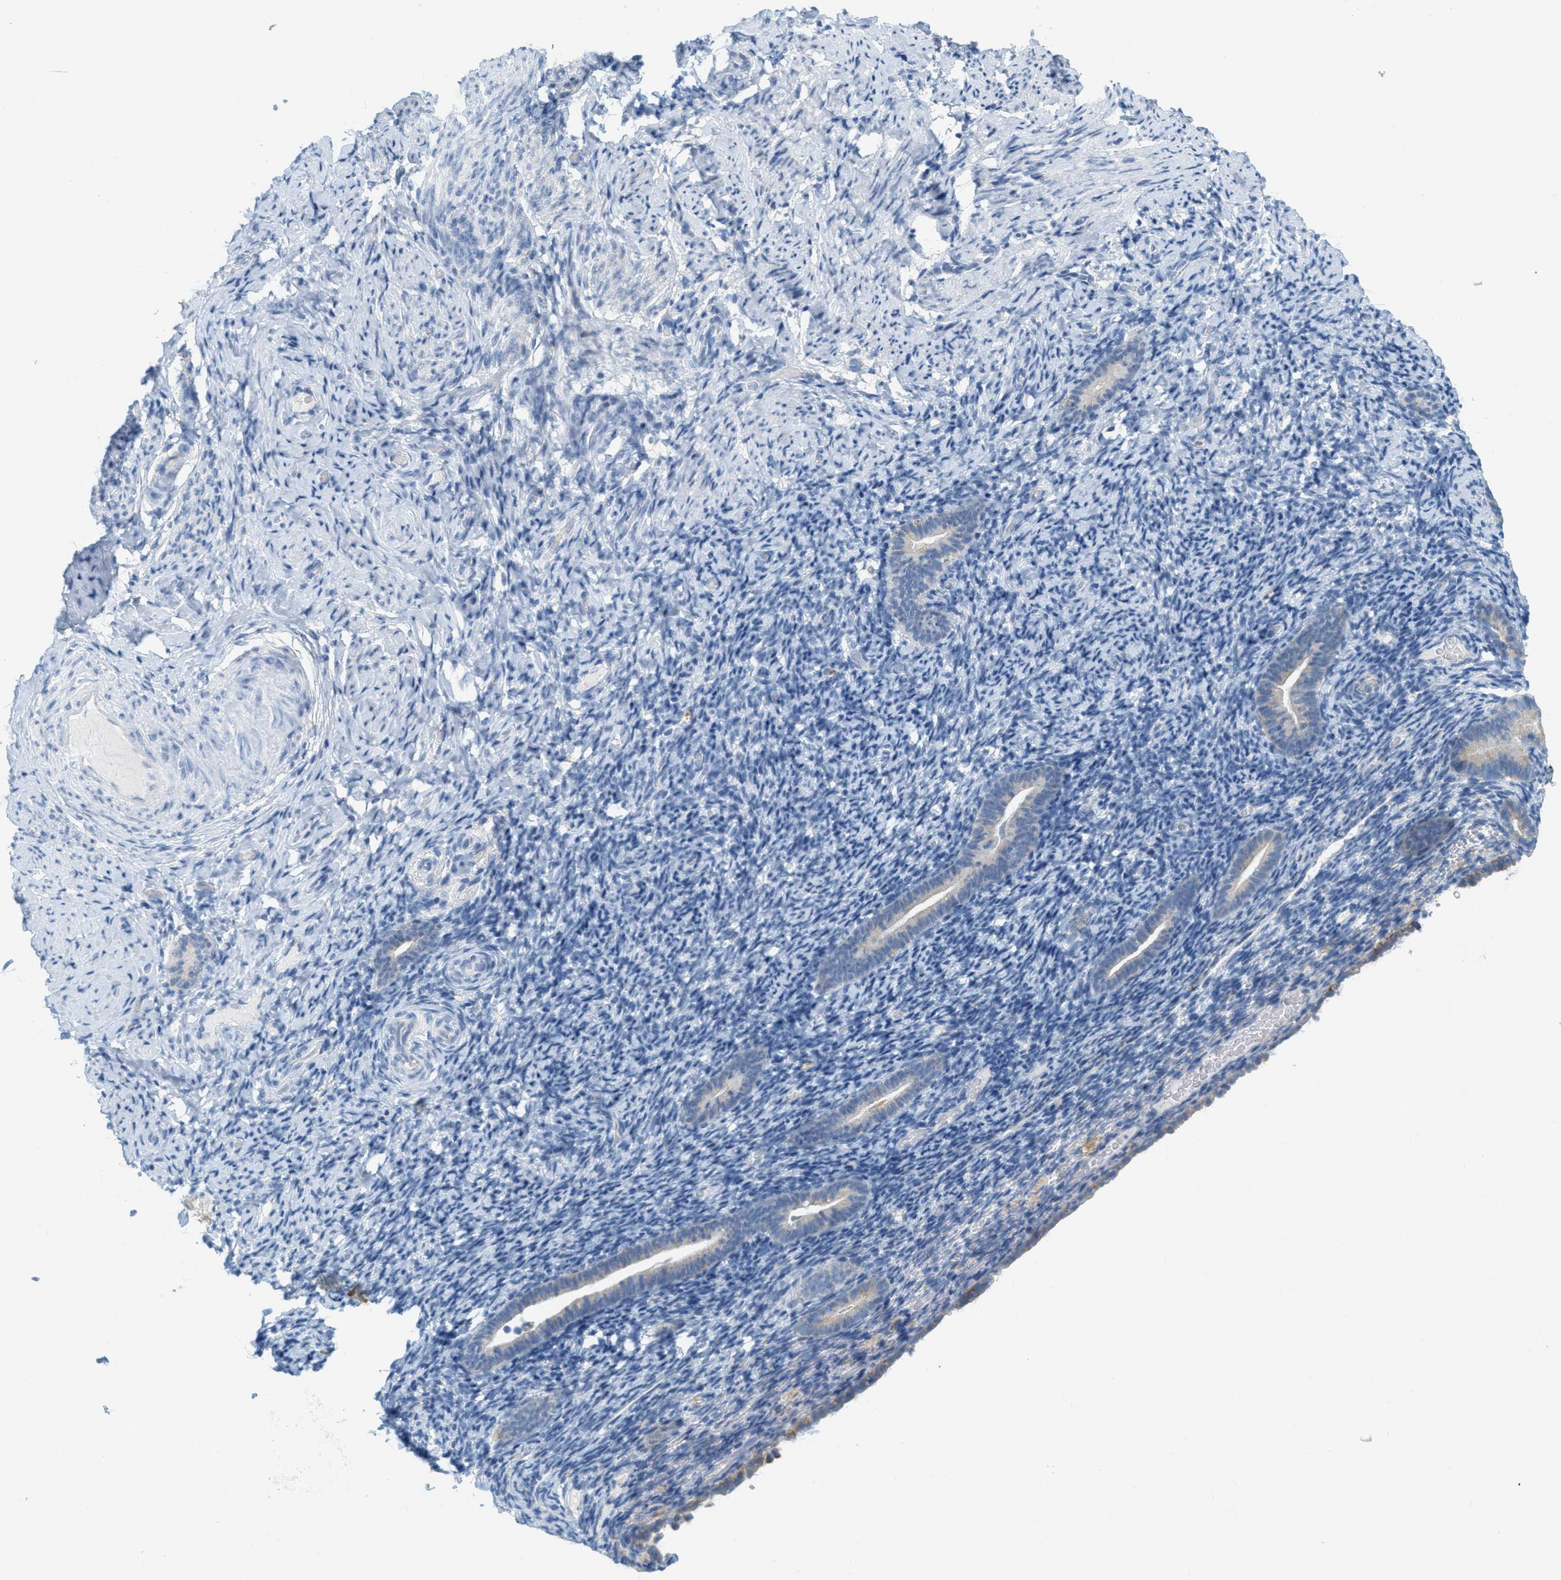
{"staining": {"intensity": "negative", "quantity": "none", "location": "none"}, "tissue": "endometrium", "cell_type": "Cells in endometrial stroma", "image_type": "normal", "snomed": [{"axis": "morphology", "description": "Normal tissue, NOS"}, {"axis": "topography", "description": "Endometrium"}], "caption": "The IHC histopathology image has no significant staining in cells in endometrial stroma of endometrium.", "gene": "TEX264", "patient": {"sex": "female", "age": 51}}